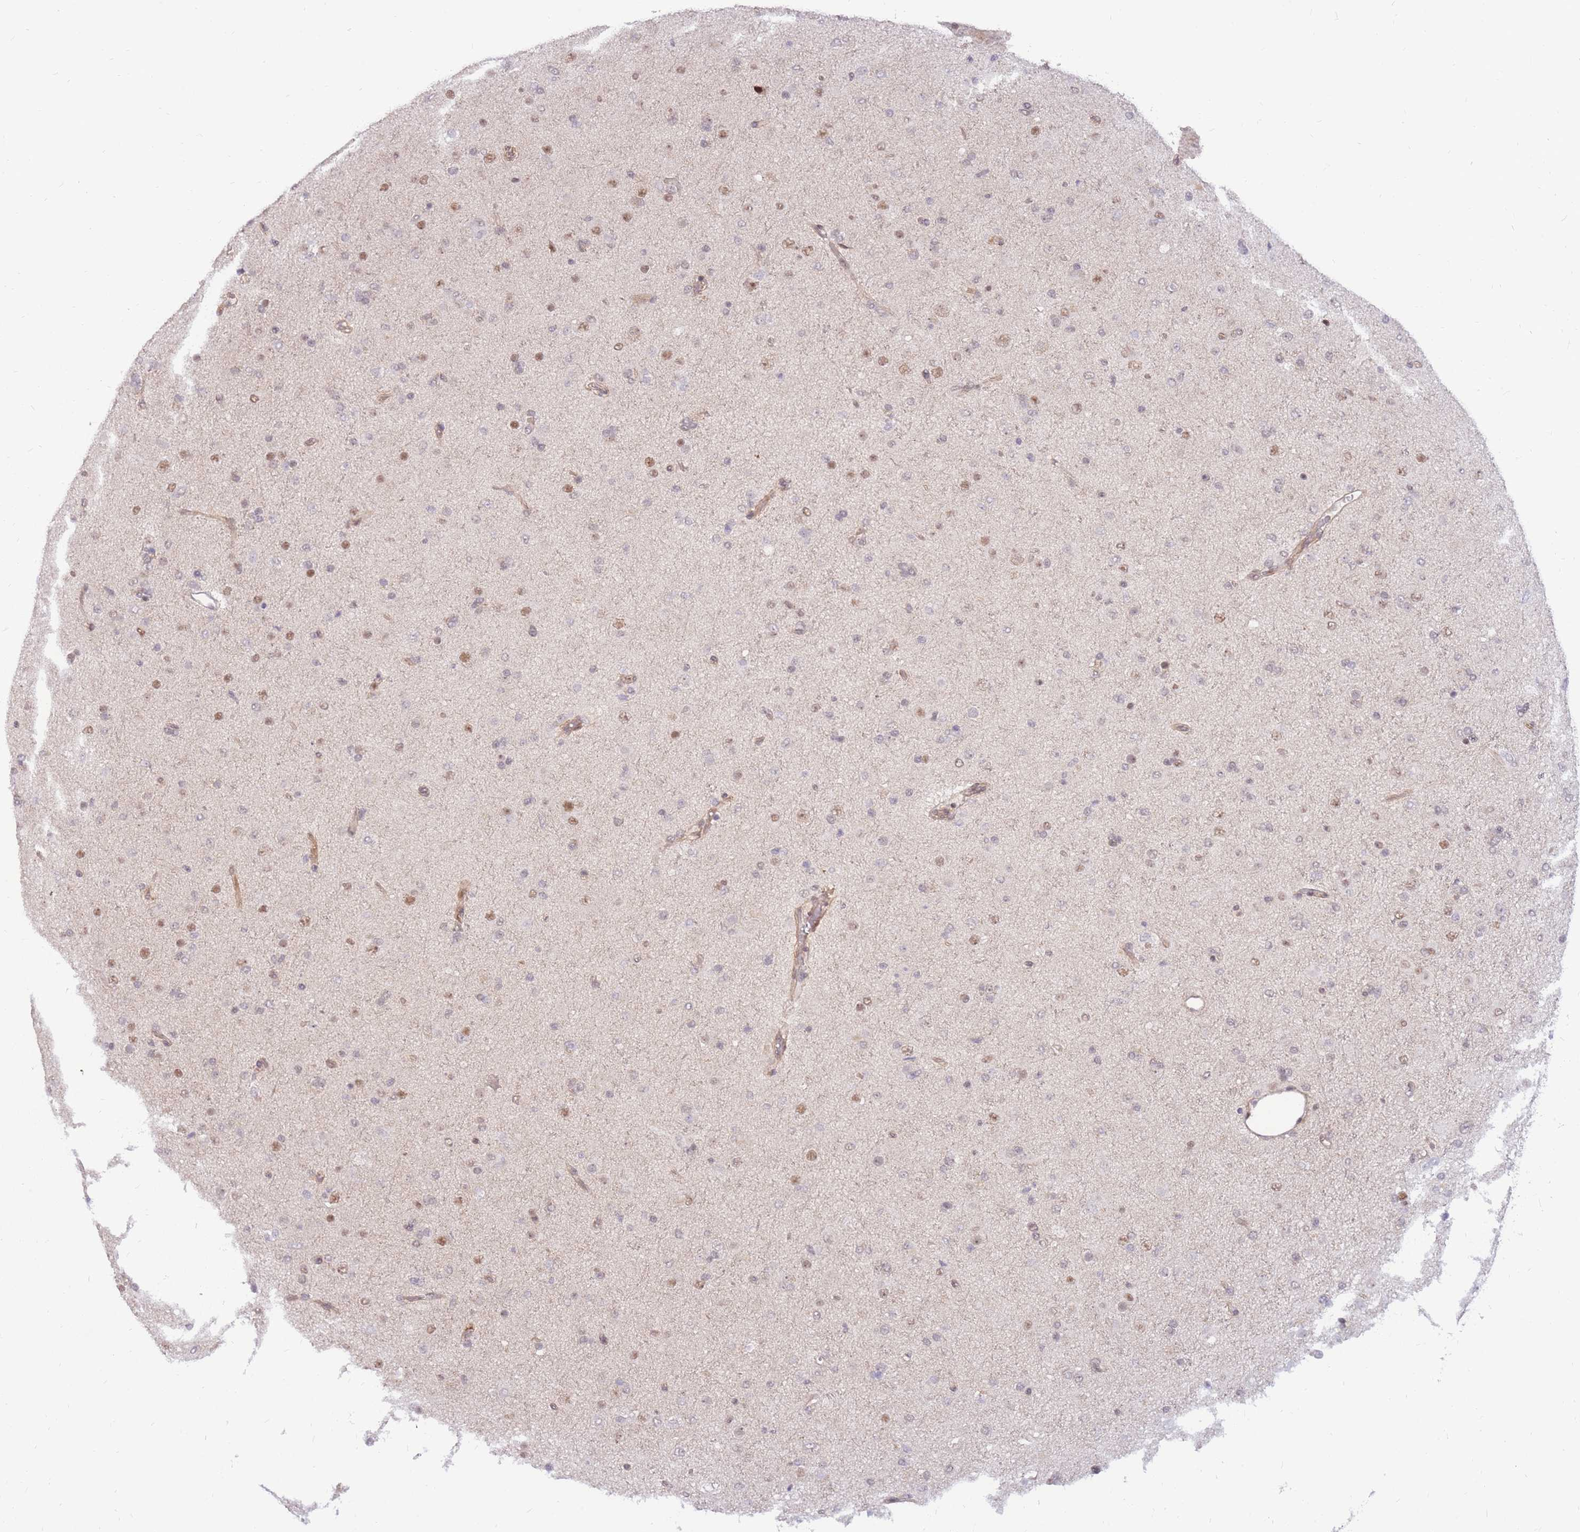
{"staining": {"intensity": "moderate", "quantity": "25%-75%", "location": "nuclear"}, "tissue": "glioma", "cell_type": "Tumor cells", "image_type": "cancer", "snomed": [{"axis": "morphology", "description": "Glioma, malignant, Low grade"}, {"axis": "topography", "description": "Brain"}], "caption": "Glioma stained with a protein marker shows moderate staining in tumor cells.", "gene": "ERICH6B", "patient": {"sex": "male", "age": 65}}